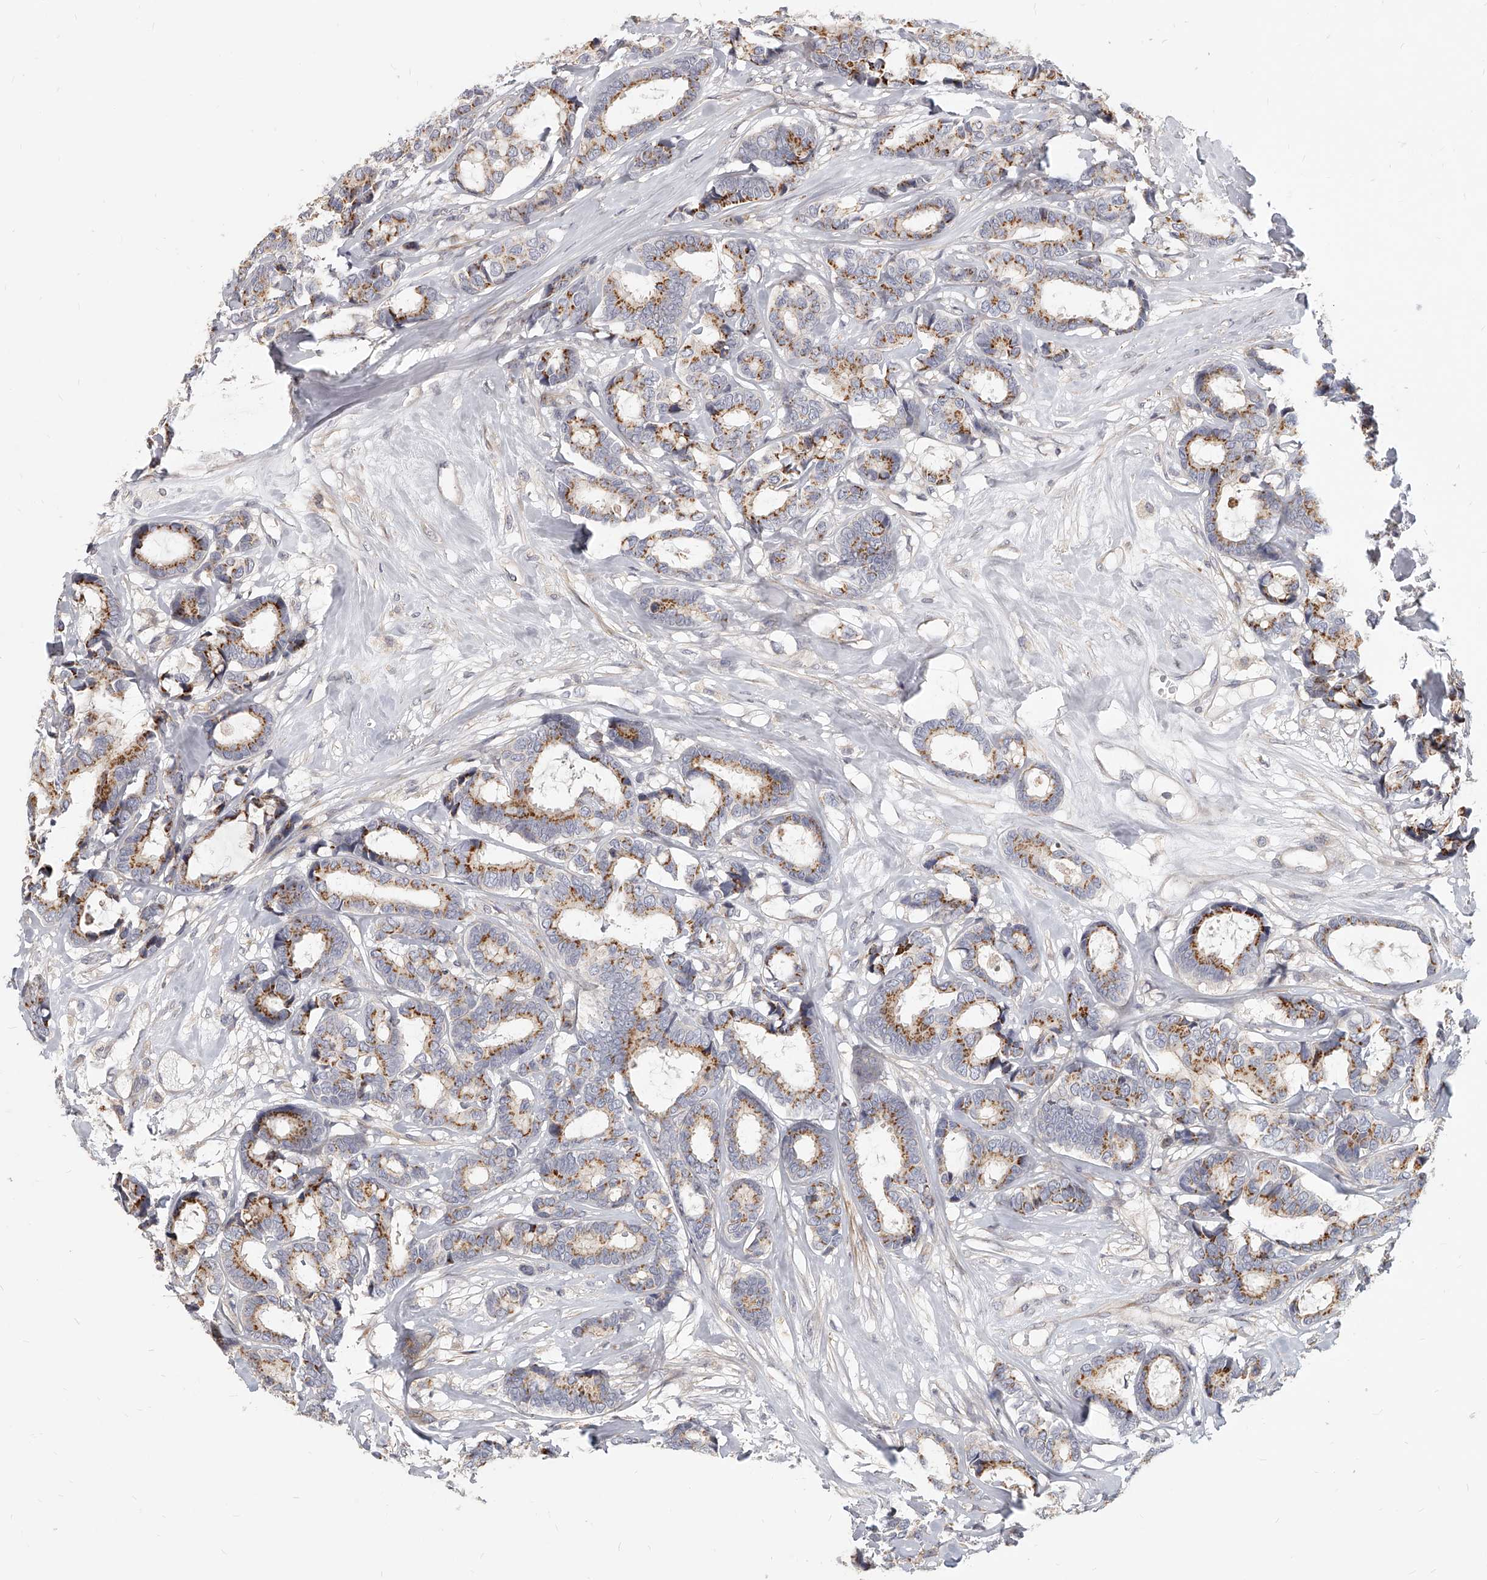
{"staining": {"intensity": "moderate", "quantity": ">75%", "location": "cytoplasmic/membranous"}, "tissue": "breast cancer", "cell_type": "Tumor cells", "image_type": "cancer", "snomed": [{"axis": "morphology", "description": "Duct carcinoma"}, {"axis": "topography", "description": "Breast"}], "caption": "IHC image of neoplastic tissue: human invasive ductal carcinoma (breast) stained using immunohistochemistry demonstrates medium levels of moderate protein expression localized specifically in the cytoplasmic/membranous of tumor cells, appearing as a cytoplasmic/membranous brown color.", "gene": "SLC37A1", "patient": {"sex": "female", "age": 87}}